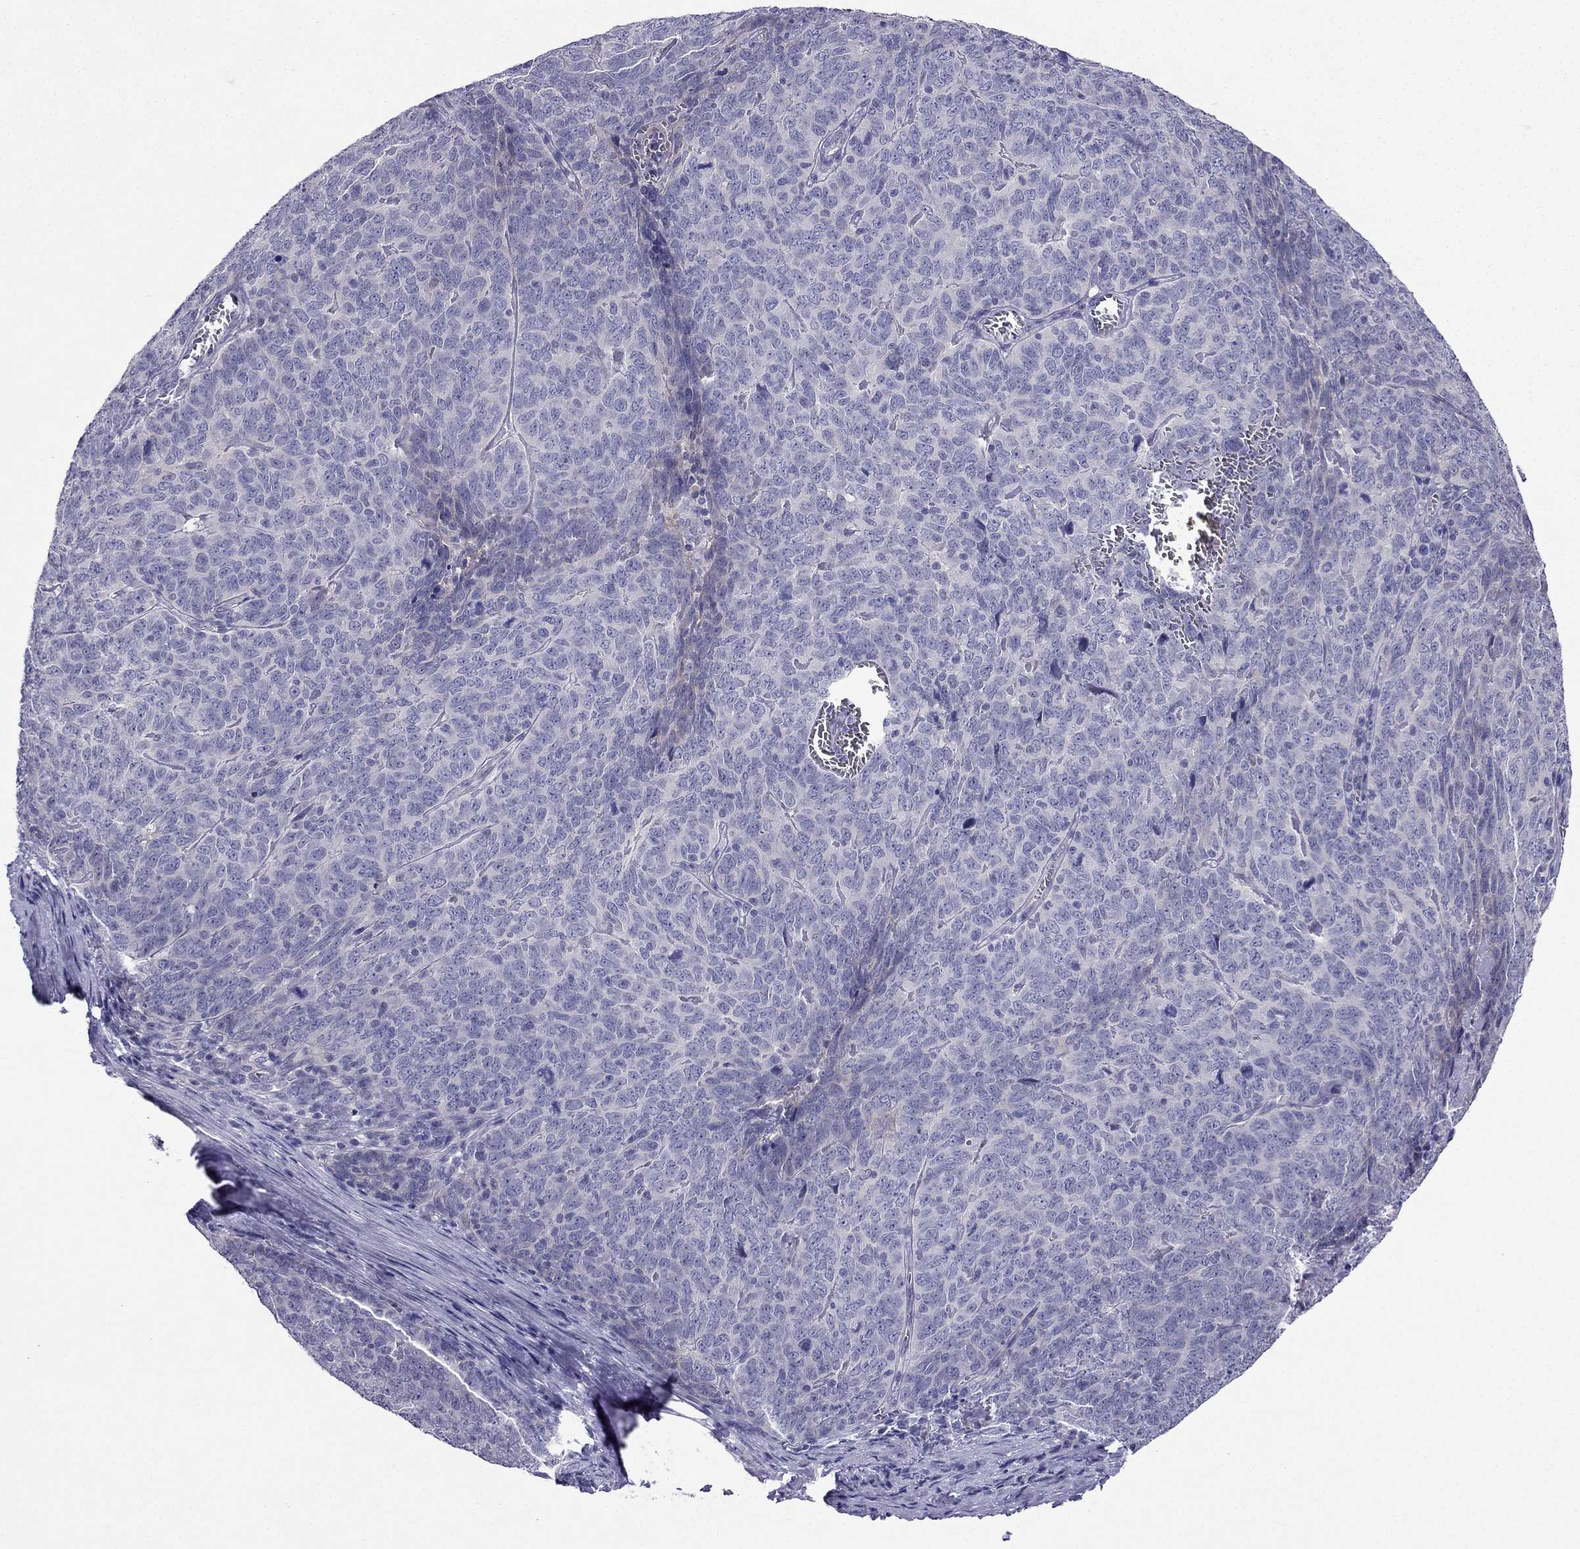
{"staining": {"intensity": "negative", "quantity": "none", "location": "none"}, "tissue": "skin cancer", "cell_type": "Tumor cells", "image_type": "cancer", "snomed": [{"axis": "morphology", "description": "Squamous cell carcinoma, NOS"}, {"axis": "topography", "description": "Skin"}, {"axis": "topography", "description": "Anal"}], "caption": "Tumor cells show no significant positivity in squamous cell carcinoma (skin). Brightfield microscopy of immunohistochemistry (IHC) stained with DAB (brown) and hematoxylin (blue), captured at high magnification.", "gene": "KCNJ10", "patient": {"sex": "female", "age": 51}}